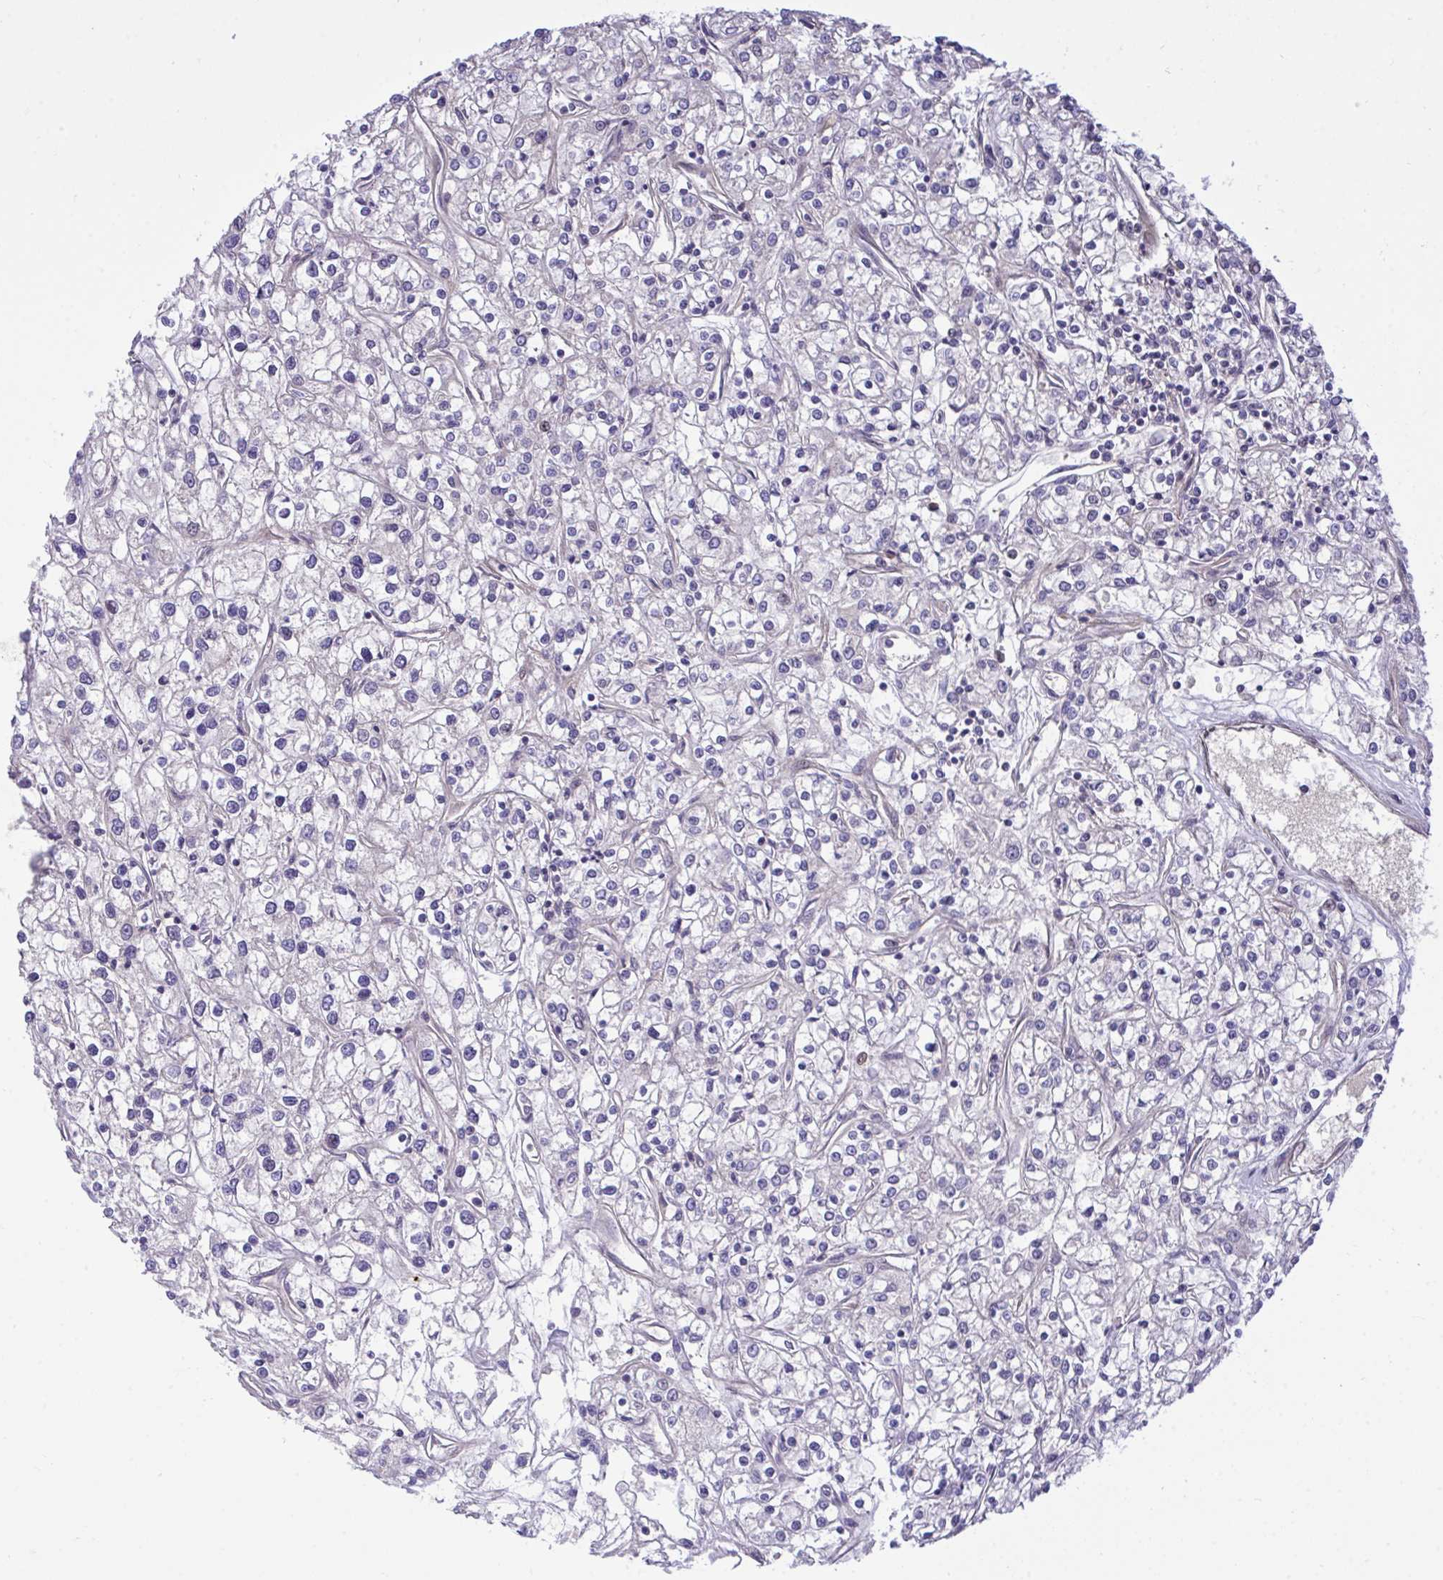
{"staining": {"intensity": "negative", "quantity": "none", "location": "none"}, "tissue": "renal cancer", "cell_type": "Tumor cells", "image_type": "cancer", "snomed": [{"axis": "morphology", "description": "Adenocarcinoma, NOS"}, {"axis": "topography", "description": "Kidney"}], "caption": "Immunohistochemistry (IHC) of human renal cancer shows no staining in tumor cells.", "gene": "HMBOX1", "patient": {"sex": "female", "age": 59}}